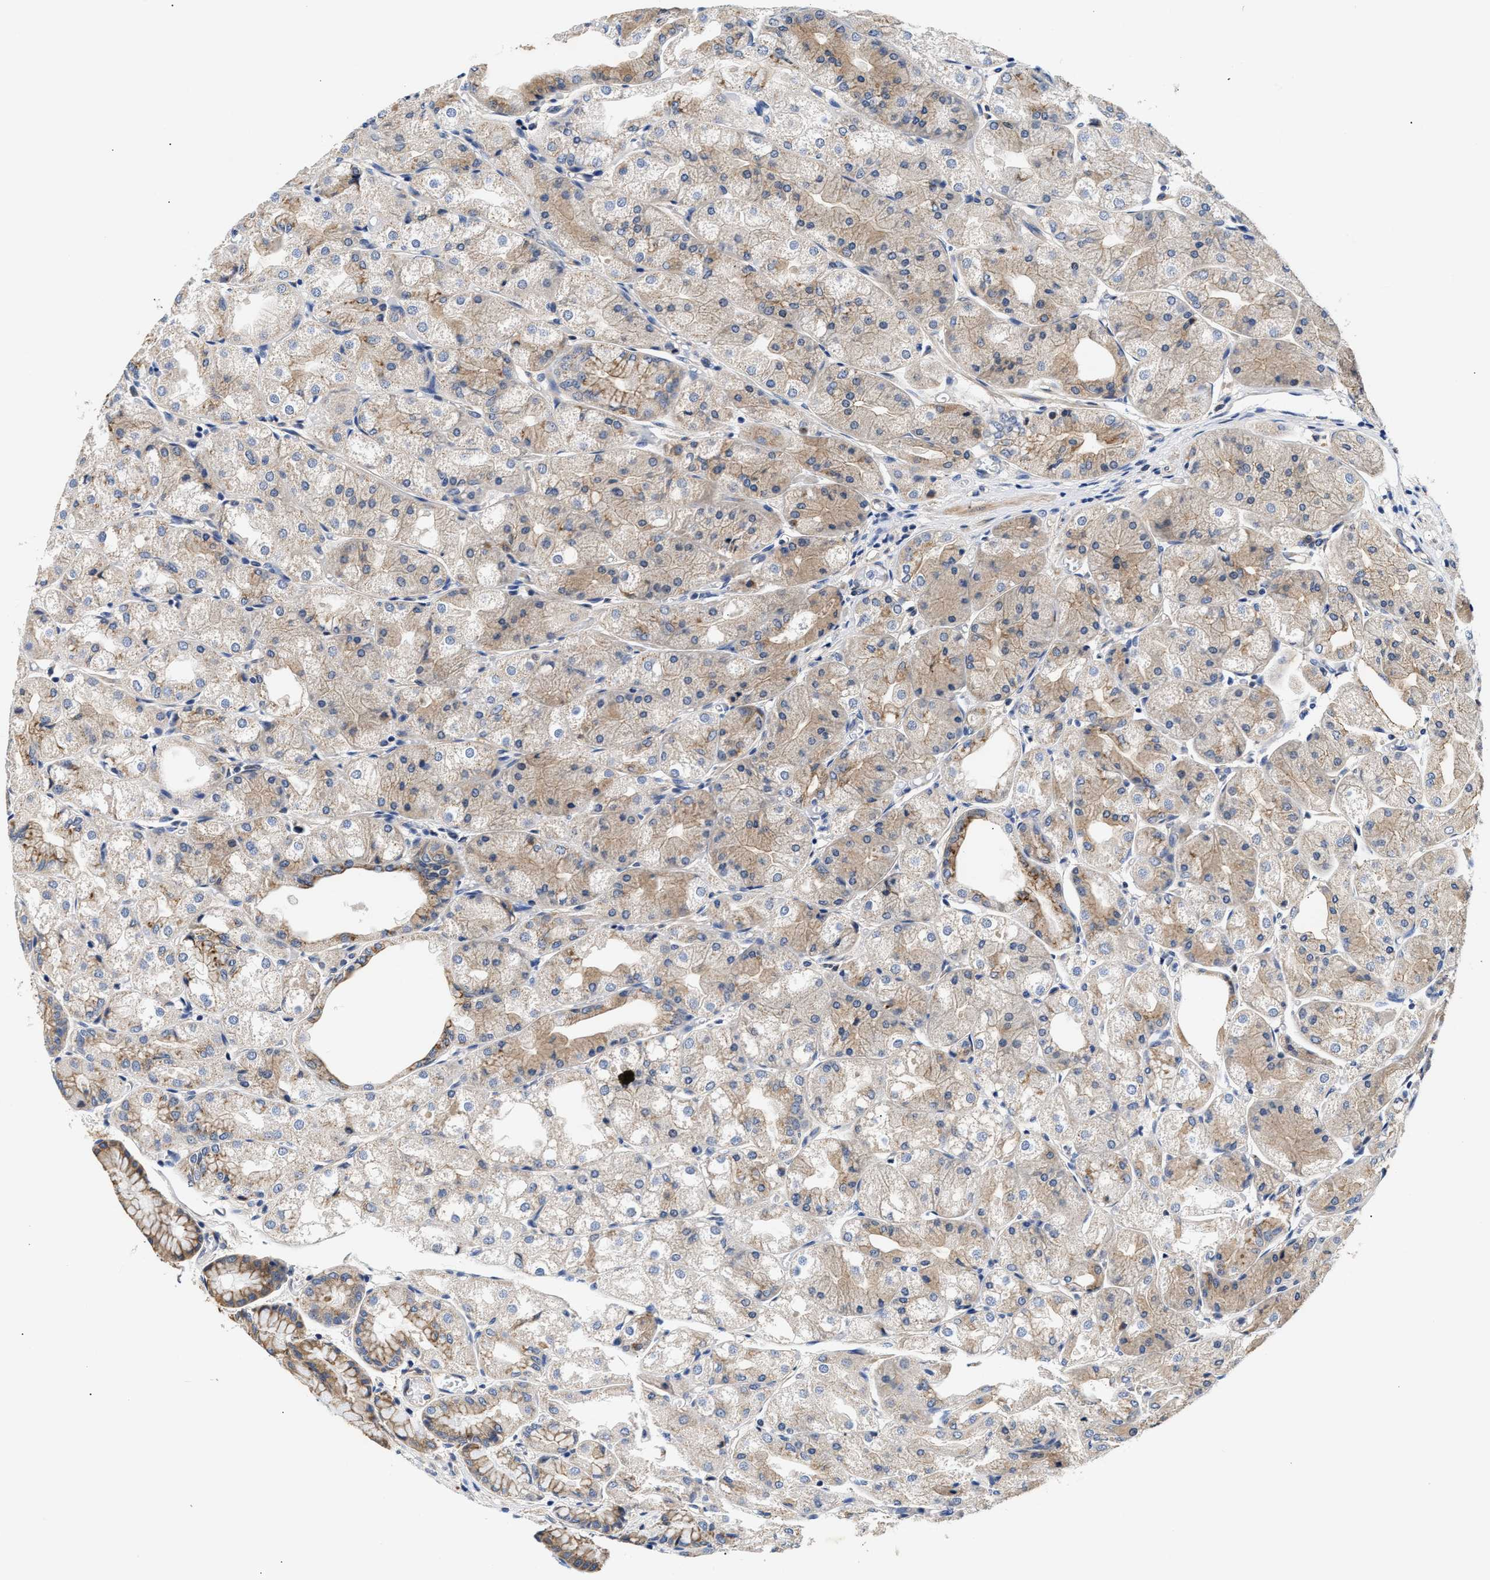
{"staining": {"intensity": "moderate", "quantity": "25%-75%", "location": "cytoplasmic/membranous"}, "tissue": "stomach", "cell_type": "Glandular cells", "image_type": "normal", "snomed": [{"axis": "morphology", "description": "Normal tissue, NOS"}, {"axis": "topography", "description": "Stomach, upper"}], "caption": "The photomicrograph displays staining of normal stomach, revealing moderate cytoplasmic/membranous protein positivity (brown color) within glandular cells.", "gene": "CCDC146", "patient": {"sex": "male", "age": 72}}